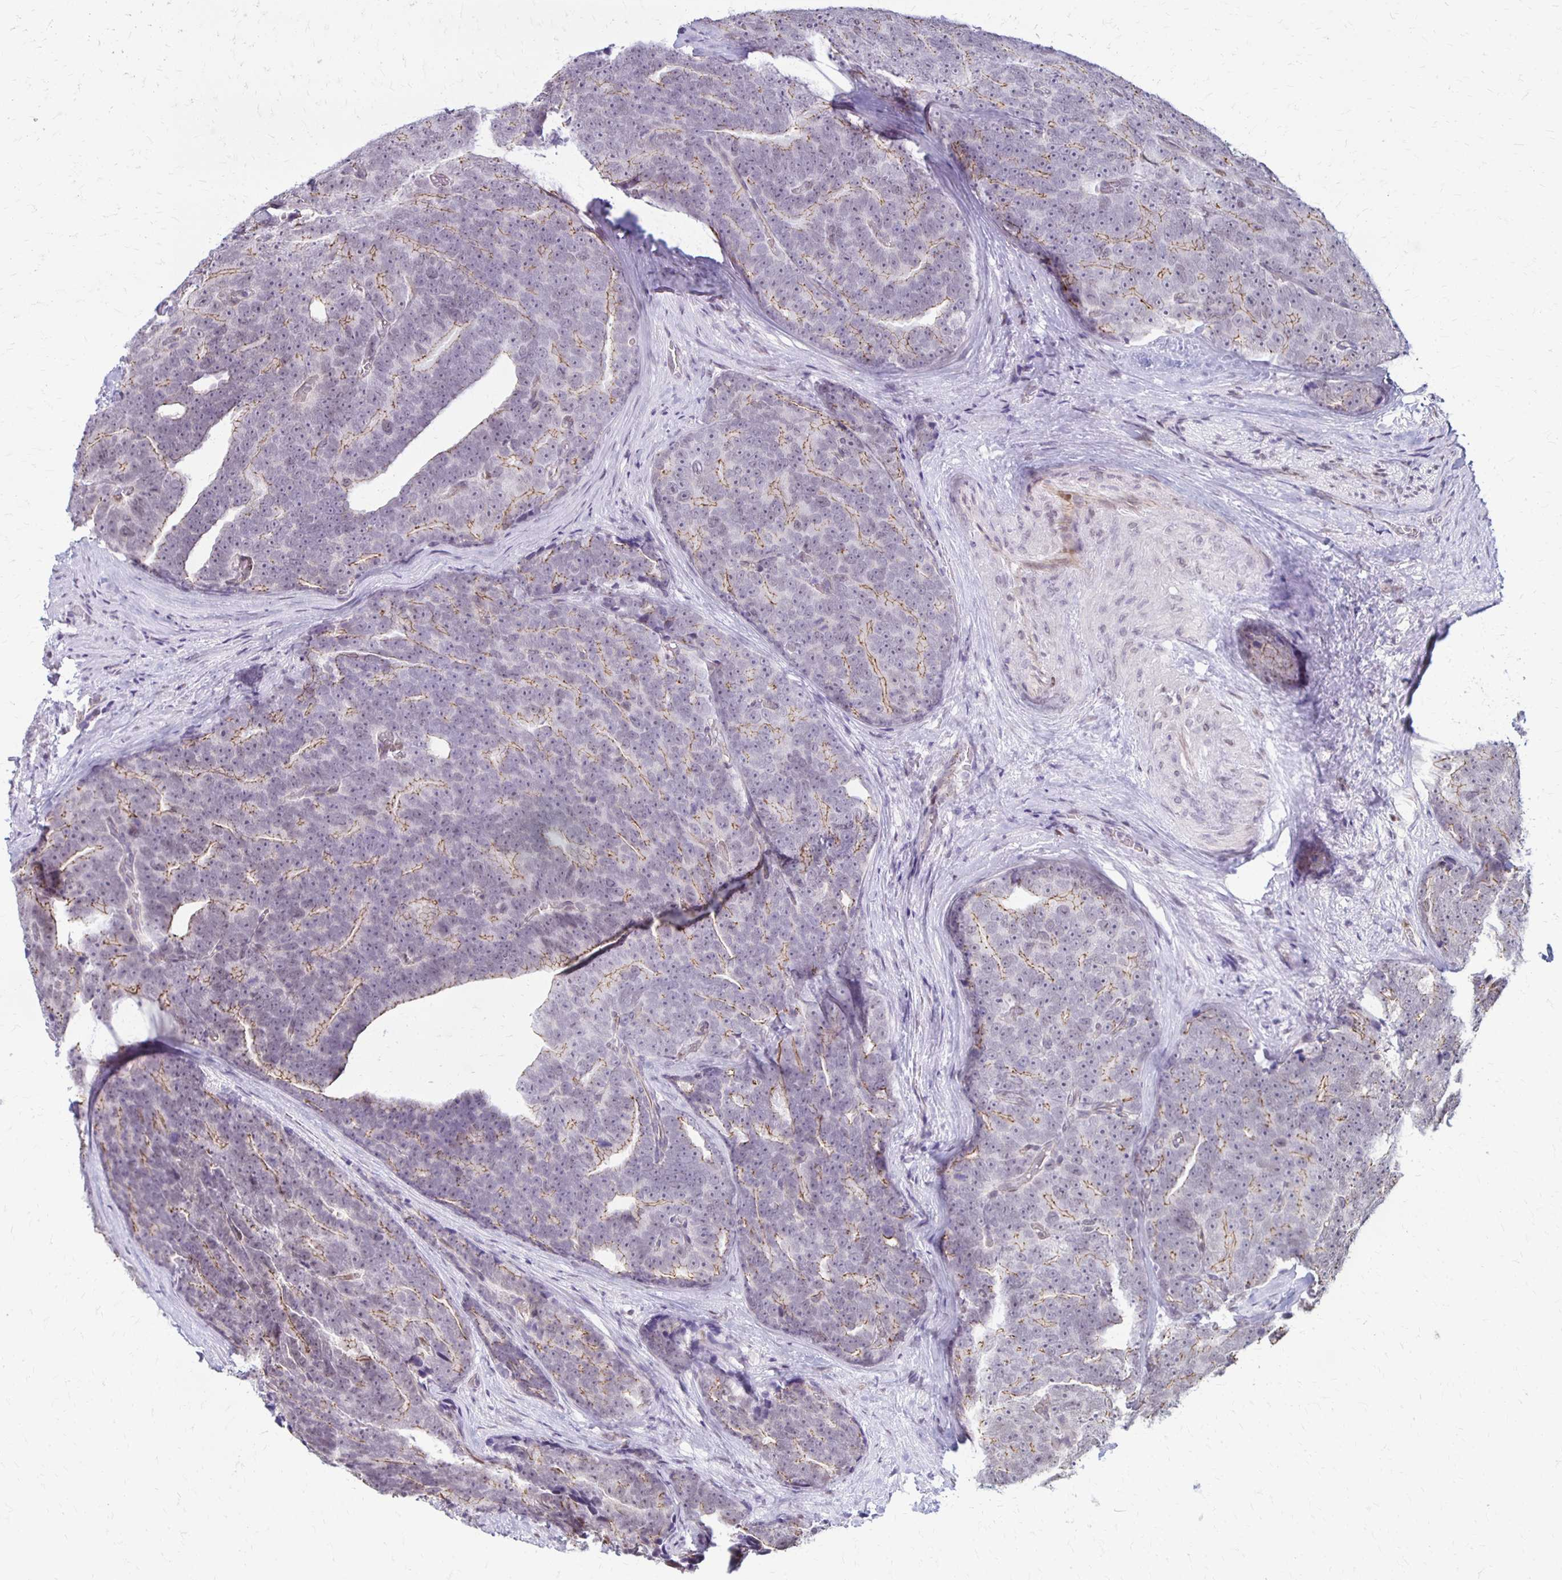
{"staining": {"intensity": "weak", "quantity": "25%-75%", "location": "cytoplasmic/membranous"}, "tissue": "prostate cancer", "cell_type": "Tumor cells", "image_type": "cancer", "snomed": [{"axis": "morphology", "description": "Adenocarcinoma, Low grade"}, {"axis": "topography", "description": "Prostate"}], "caption": "The photomicrograph exhibits staining of adenocarcinoma (low-grade) (prostate), revealing weak cytoplasmic/membranous protein expression (brown color) within tumor cells.", "gene": "DDB2", "patient": {"sex": "male", "age": 62}}